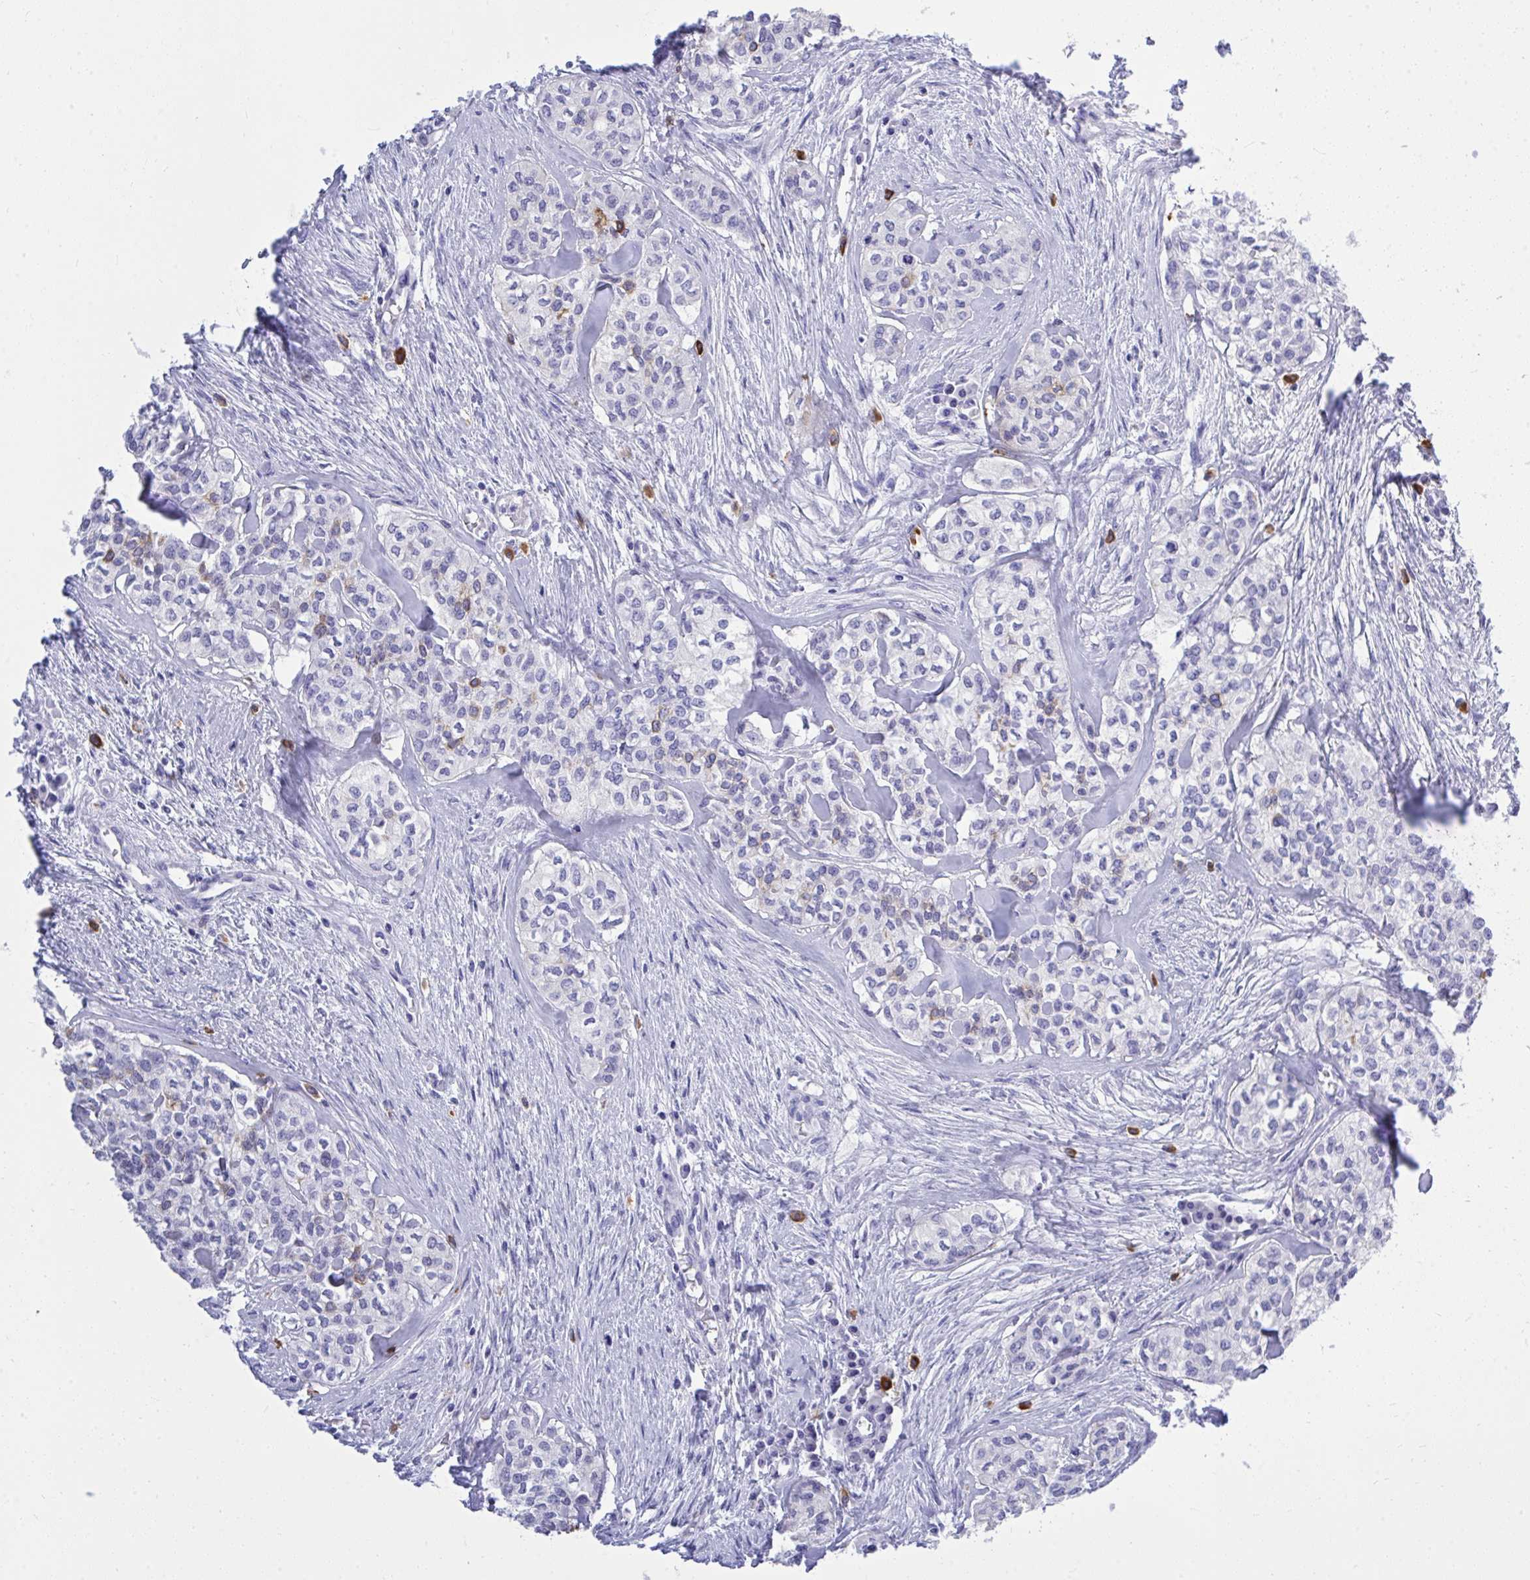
{"staining": {"intensity": "negative", "quantity": "none", "location": "none"}, "tissue": "head and neck cancer", "cell_type": "Tumor cells", "image_type": "cancer", "snomed": [{"axis": "morphology", "description": "Adenocarcinoma, NOS"}, {"axis": "topography", "description": "Head-Neck"}], "caption": "A high-resolution image shows IHC staining of head and neck cancer, which reveals no significant positivity in tumor cells.", "gene": "PSD", "patient": {"sex": "male", "age": 81}}